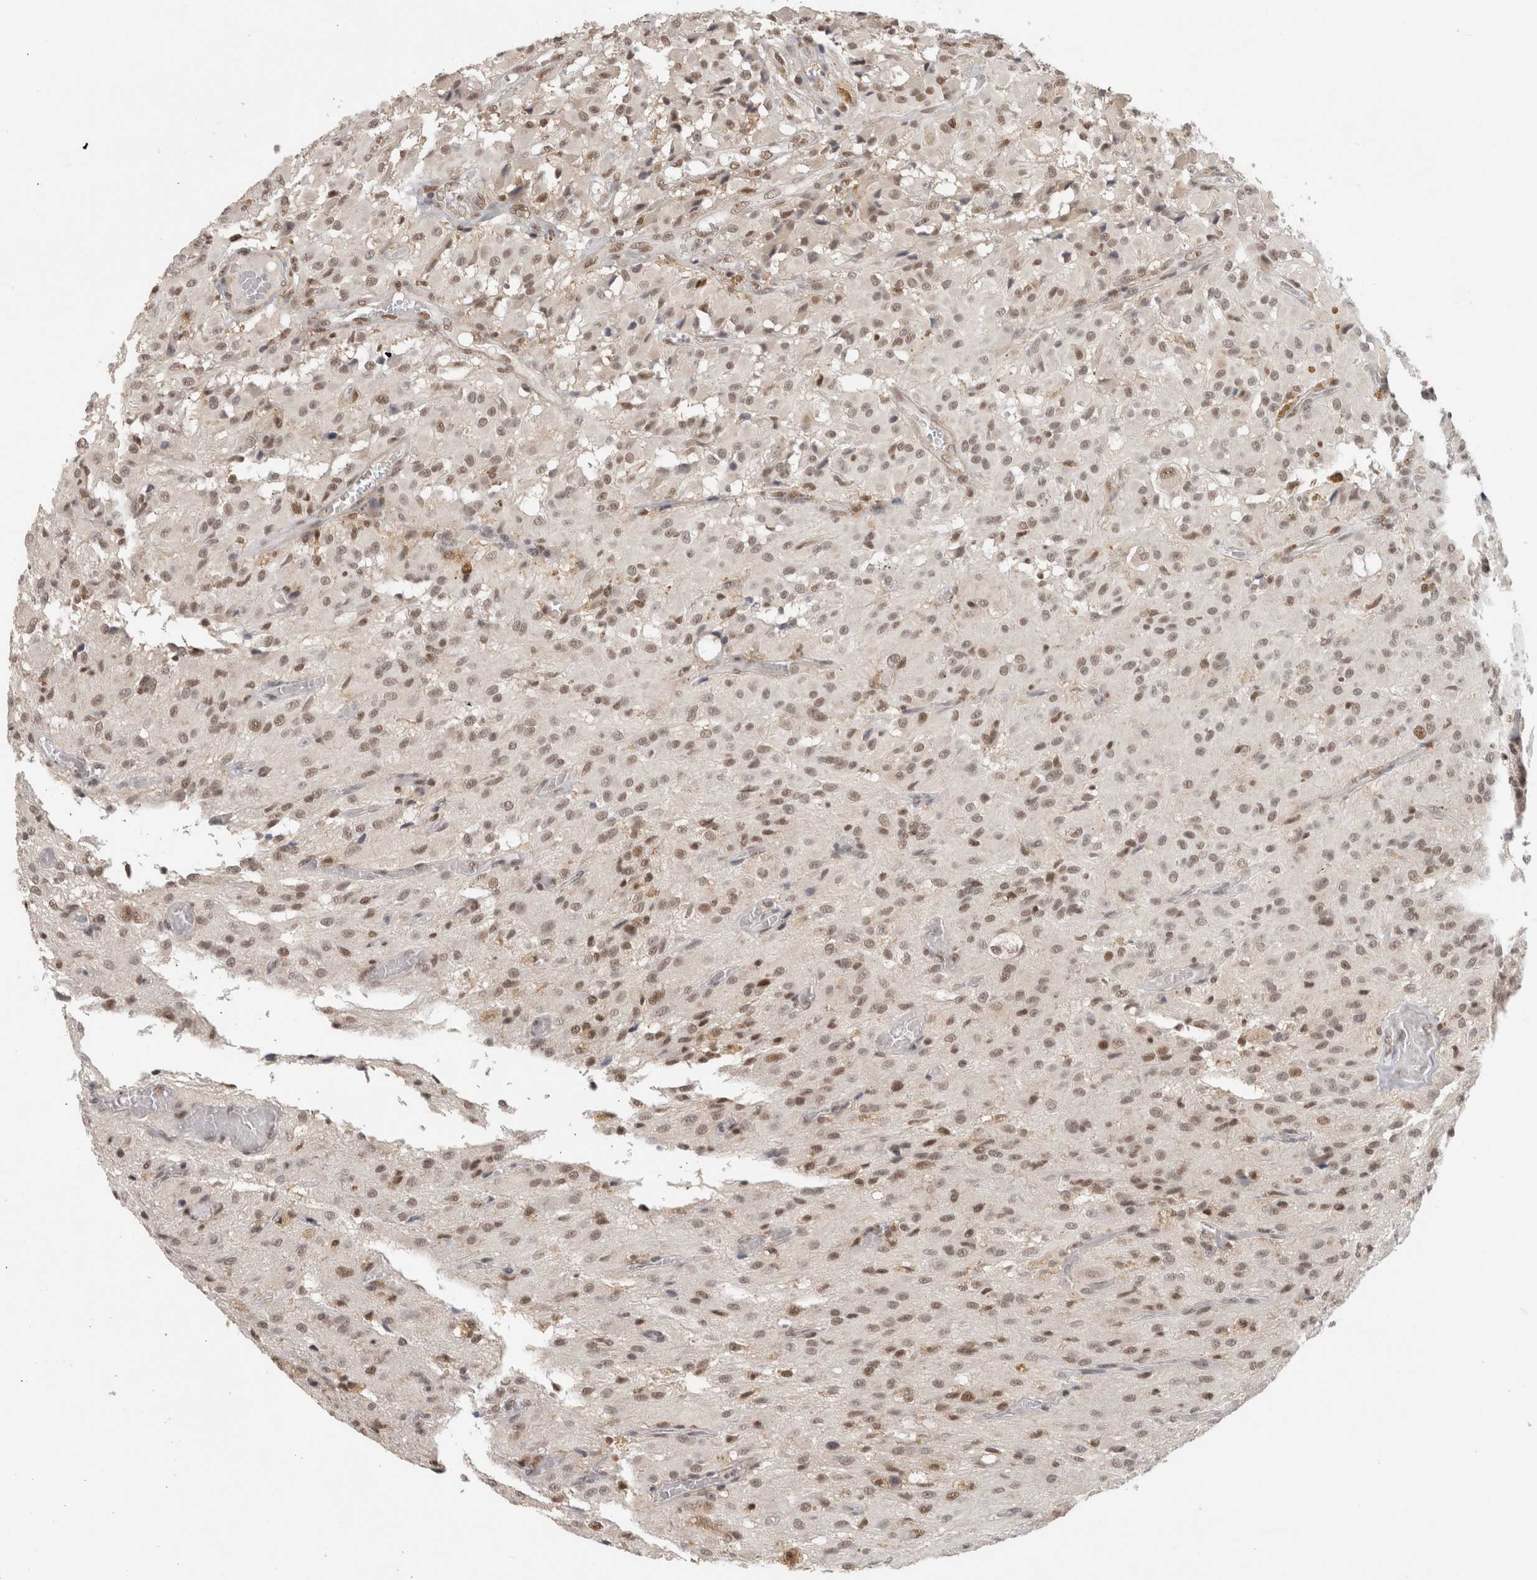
{"staining": {"intensity": "moderate", "quantity": "25%-75%", "location": "nuclear"}, "tissue": "glioma", "cell_type": "Tumor cells", "image_type": "cancer", "snomed": [{"axis": "morphology", "description": "Glioma, malignant, High grade"}, {"axis": "topography", "description": "Brain"}], "caption": "Human glioma stained with a protein marker reveals moderate staining in tumor cells.", "gene": "ZNF830", "patient": {"sex": "female", "age": 59}}